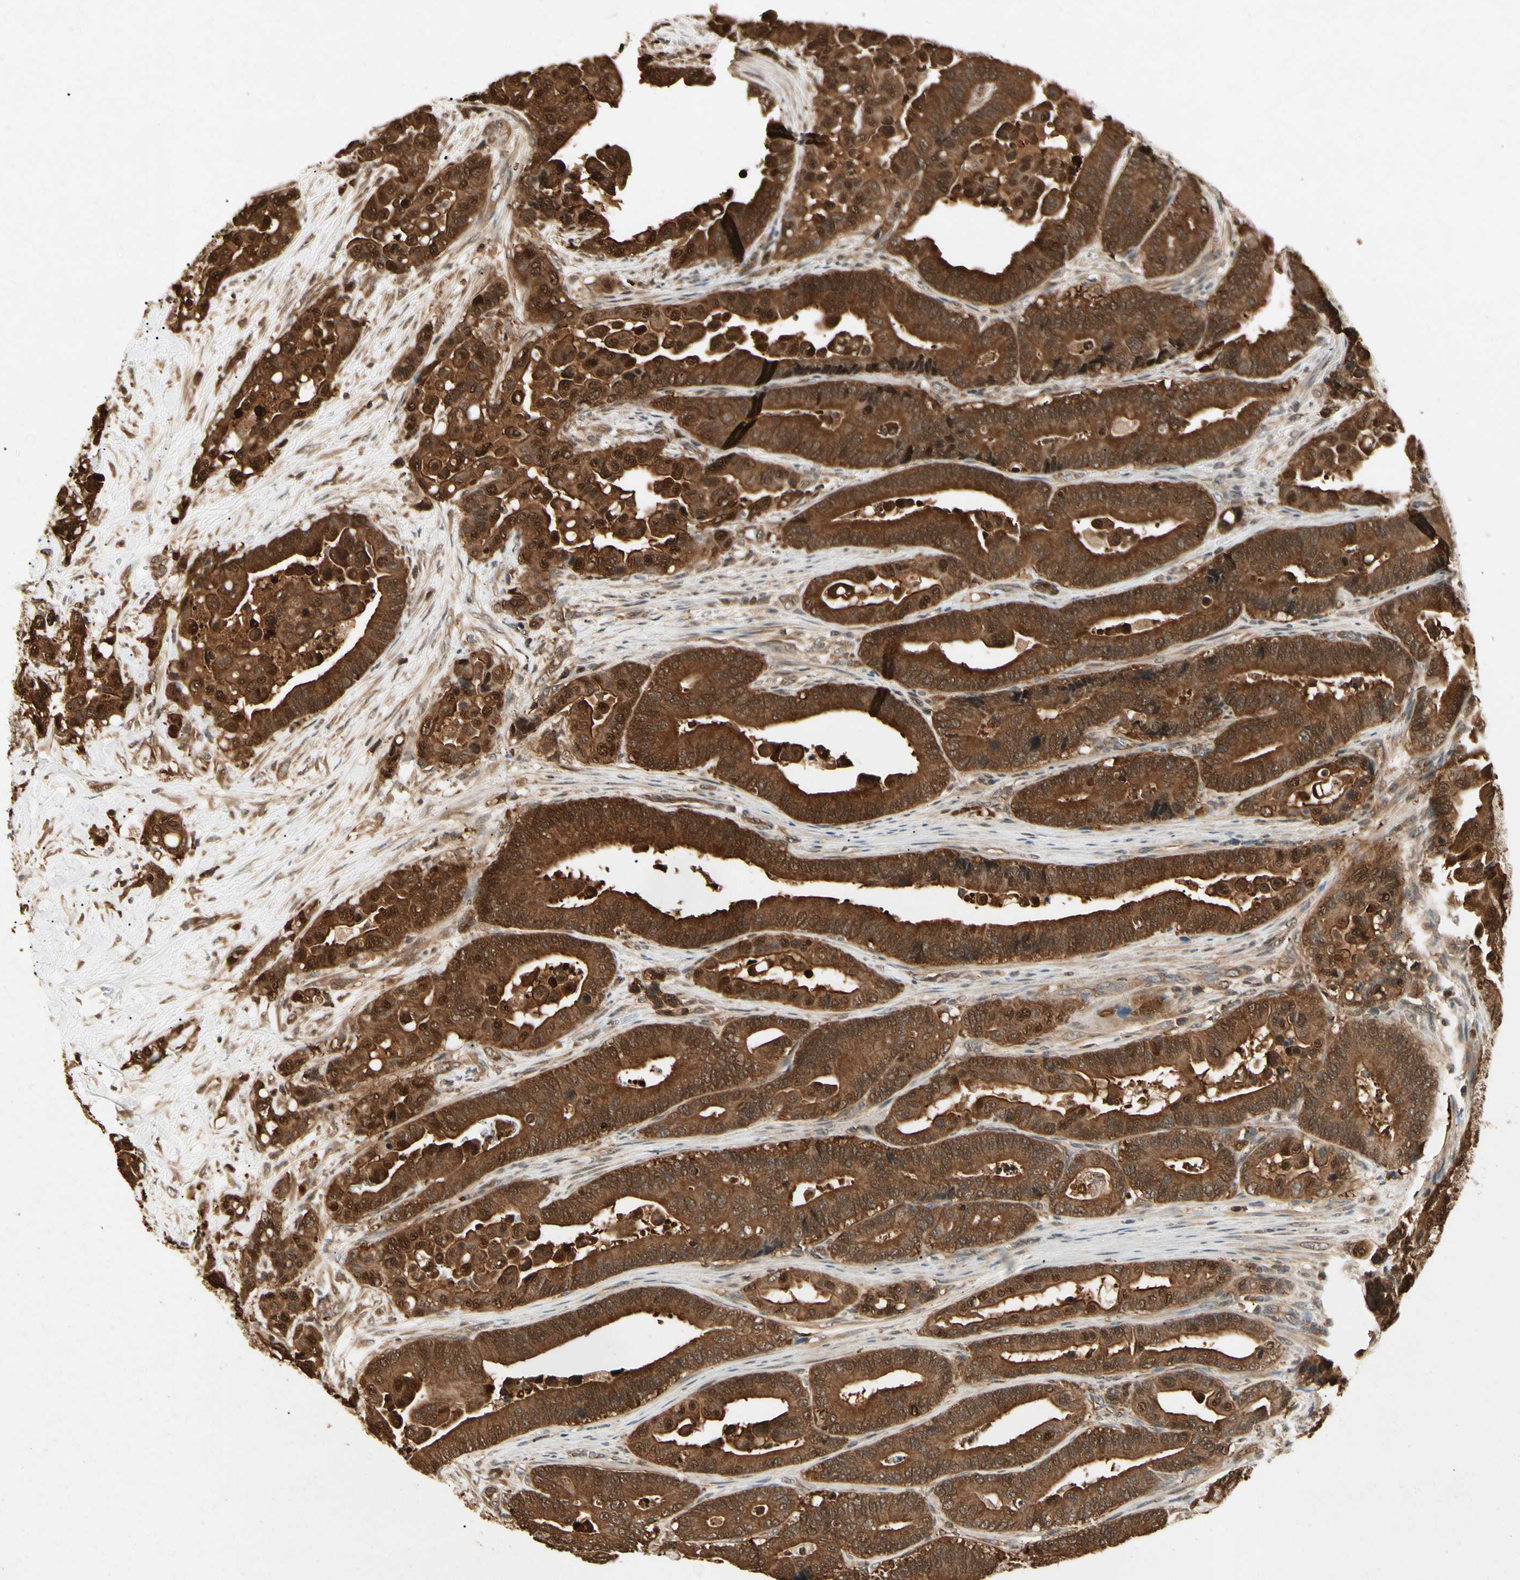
{"staining": {"intensity": "strong", "quantity": ">75%", "location": "cytoplasmic/membranous,nuclear"}, "tissue": "colorectal cancer", "cell_type": "Tumor cells", "image_type": "cancer", "snomed": [{"axis": "morphology", "description": "Normal tissue, NOS"}, {"axis": "morphology", "description": "Adenocarcinoma, NOS"}, {"axis": "topography", "description": "Colon"}], "caption": "A high amount of strong cytoplasmic/membranous and nuclear staining is present in about >75% of tumor cells in colorectal cancer (adenocarcinoma) tissue. The protein is shown in brown color, while the nuclei are stained blue.", "gene": "YWHAQ", "patient": {"sex": "male", "age": 82}}